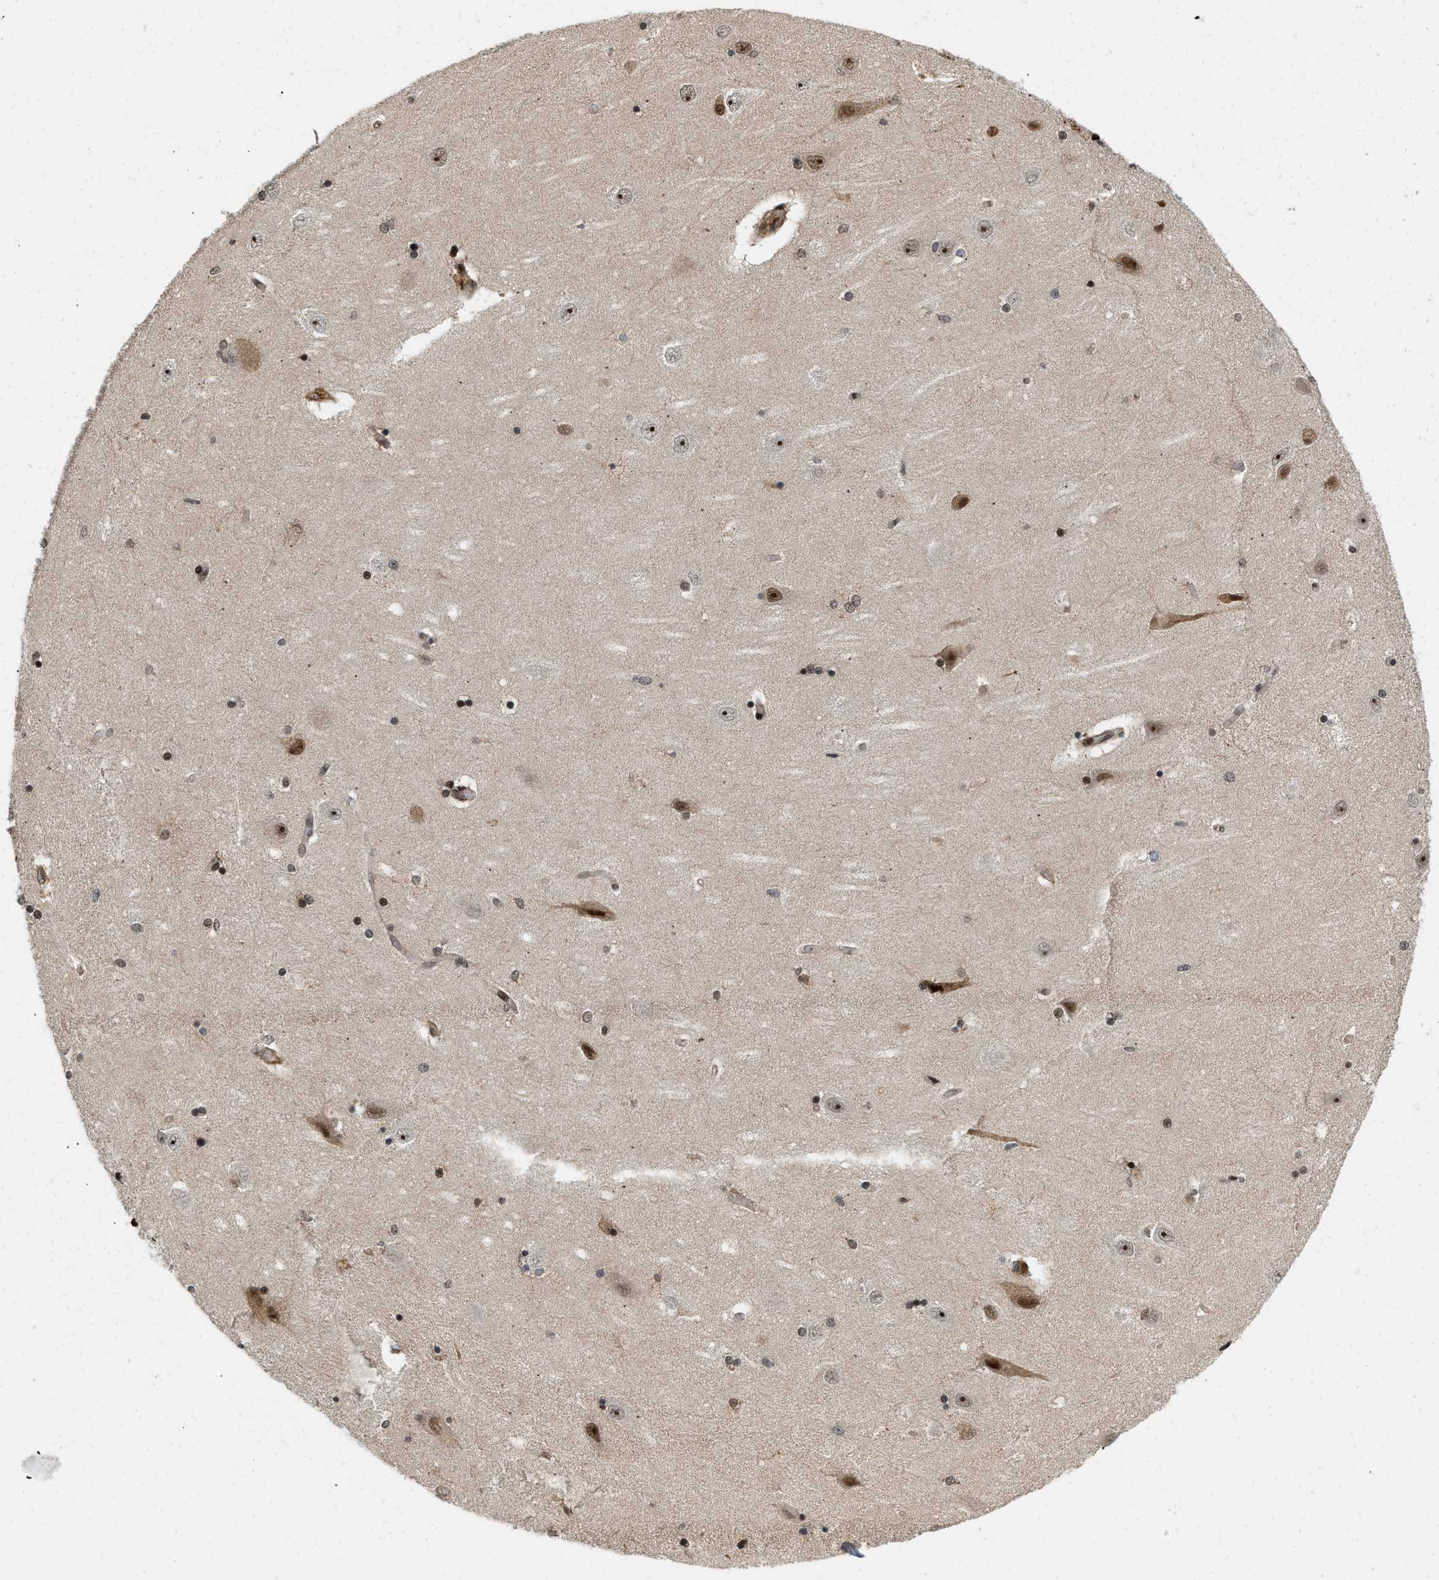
{"staining": {"intensity": "moderate", "quantity": "25%-75%", "location": "nuclear"}, "tissue": "hippocampus", "cell_type": "Glial cells", "image_type": "normal", "snomed": [{"axis": "morphology", "description": "Normal tissue, NOS"}, {"axis": "topography", "description": "Hippocampus"}], "caption": "A high-resolution histopathology image shows immunohistochemistry (IHC) staining of benign hippocampus, which displays moderate nuclear positivity in approximately 25%-75% of glial cells.", "gene": "ANKRD11", "patient": {"sex": "female", "age": 54}}